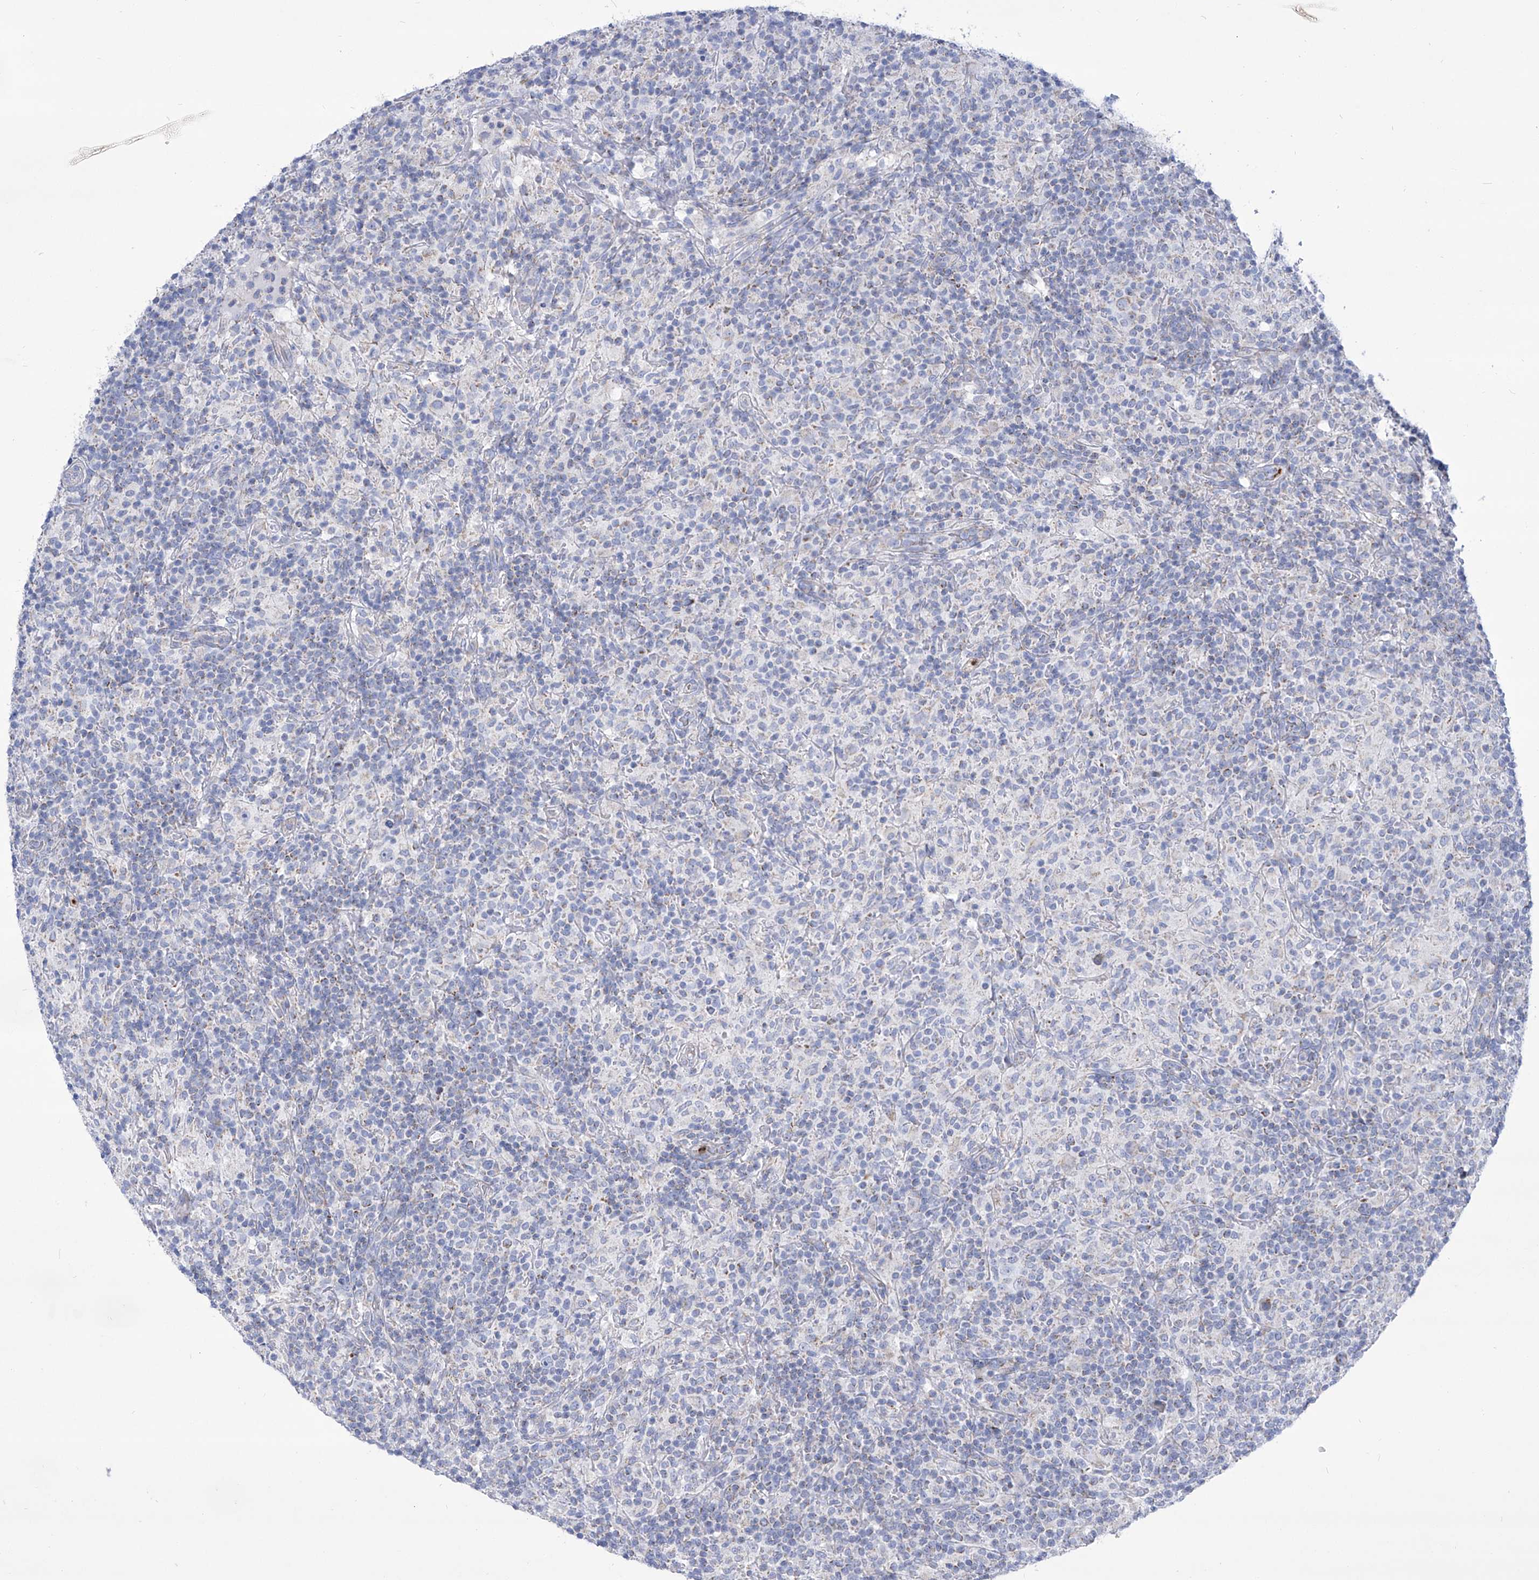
{"staining": {"intensity": "negative", "quantity": "none", "location": "none"}, "tissue": "lymphoma", "cell_type": "Tumor cells", "image_type": "cancer", "snomed": [{"axis": "morphology", "description": "Hodgkin's disease, NOS"}, {"axis": "topography", "description": "Lymph node"}], "caption": "Protein analysis of Hodgkin's disease exhibits no significant expression in tumor cells.", "gene": "COQ3", "patient": {"sex": "male", "age": 70}}